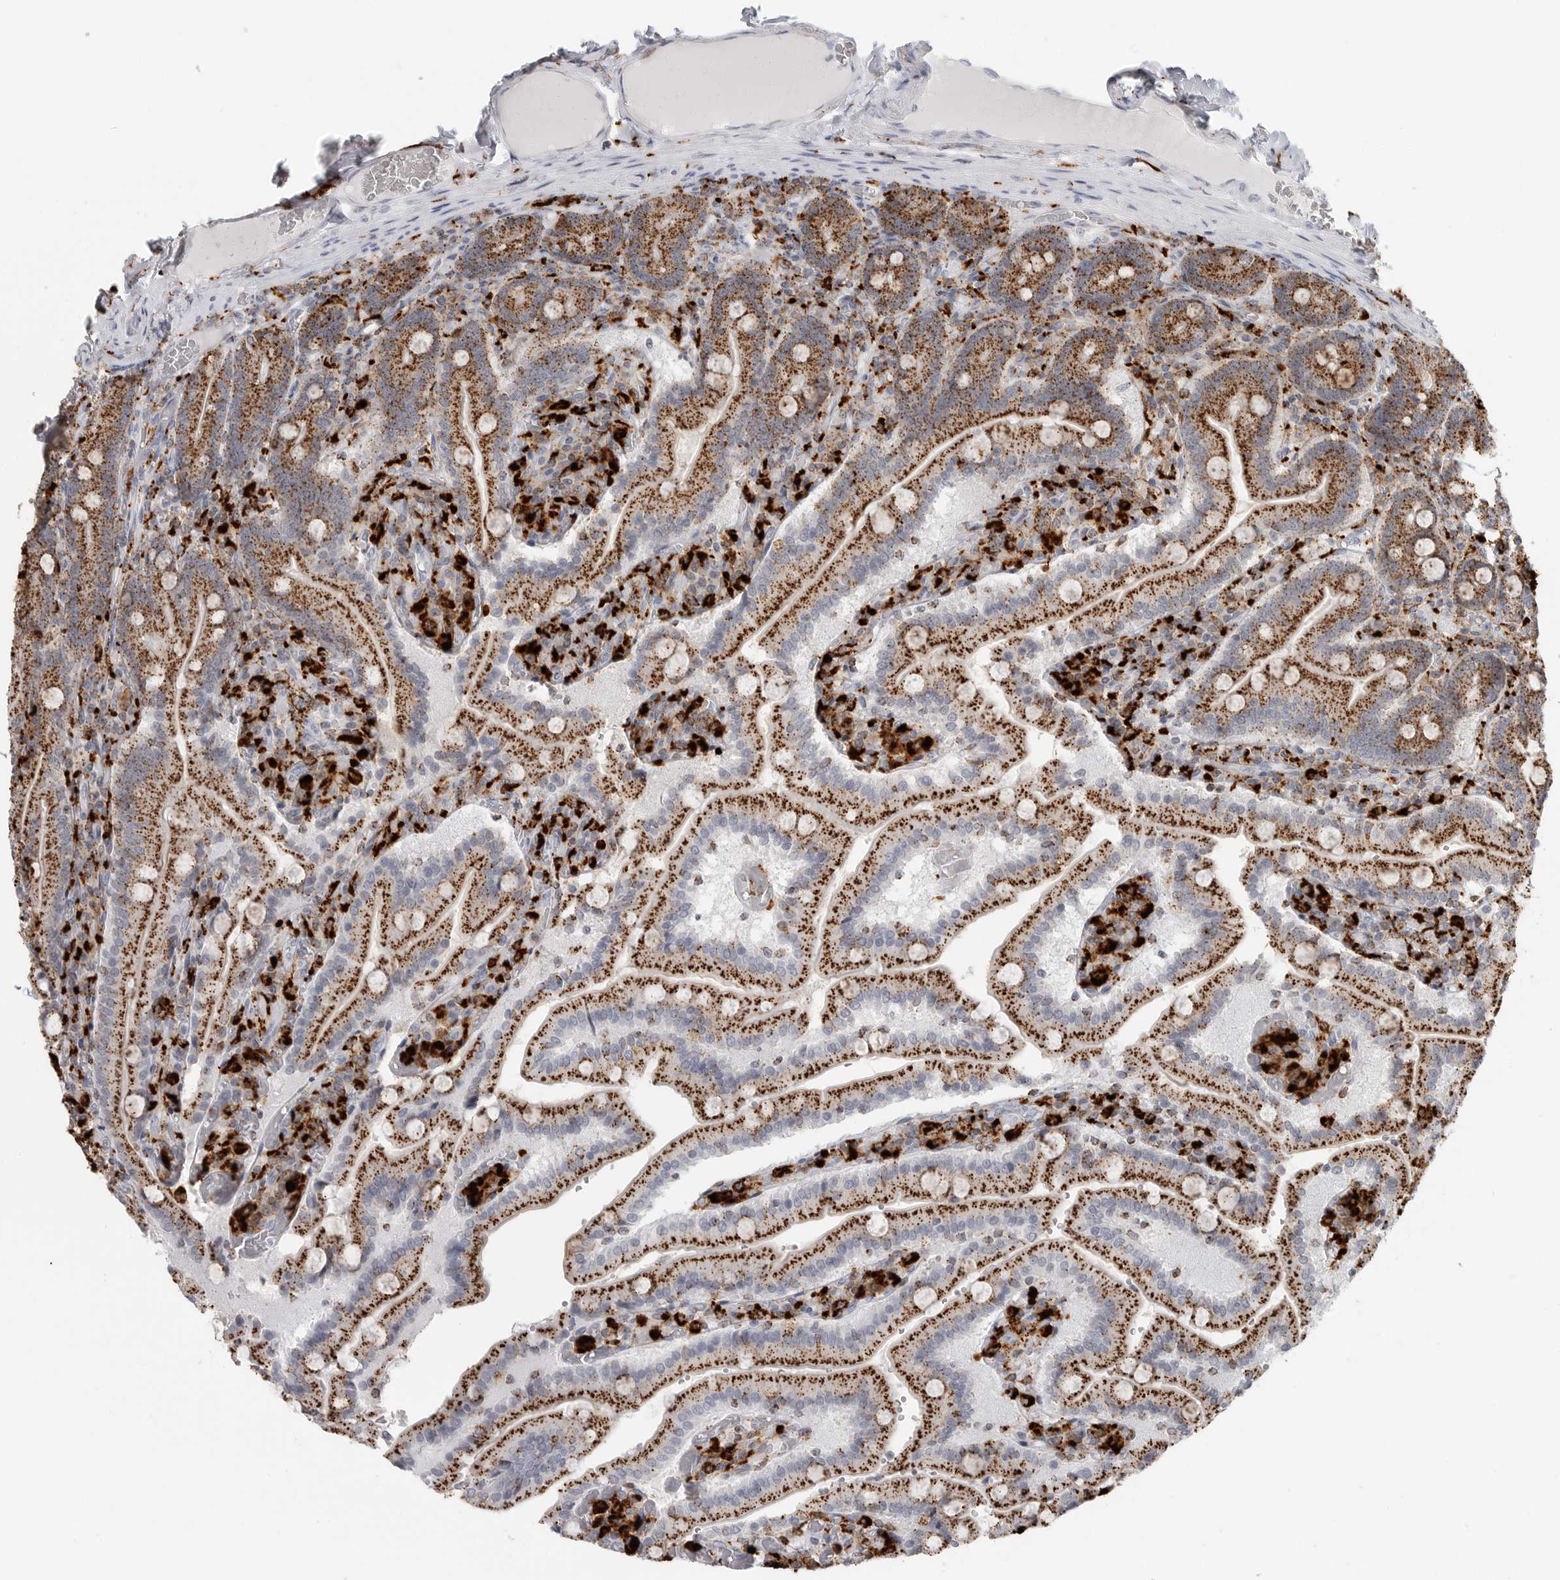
{"staining": {"intensity": "strong", "quantity": ">75%", "location": "cytoplasmic/membranous"}, "tissue": "duodenum", "cell_type": "Glandular cells", "image_type": "normal", "snomed": [{"axis": "morphology", "description": "Normal tissue, NOS"}, {"axis": "topography", "description": "Duodenum"}], "caption": "A high amount of strong cytoplasmic/membranous expression is present in about >75% of glandular cells in unremarkable duodenum.", "gene": "IFI30", "patient": {"sex": "female", "age": 62}}